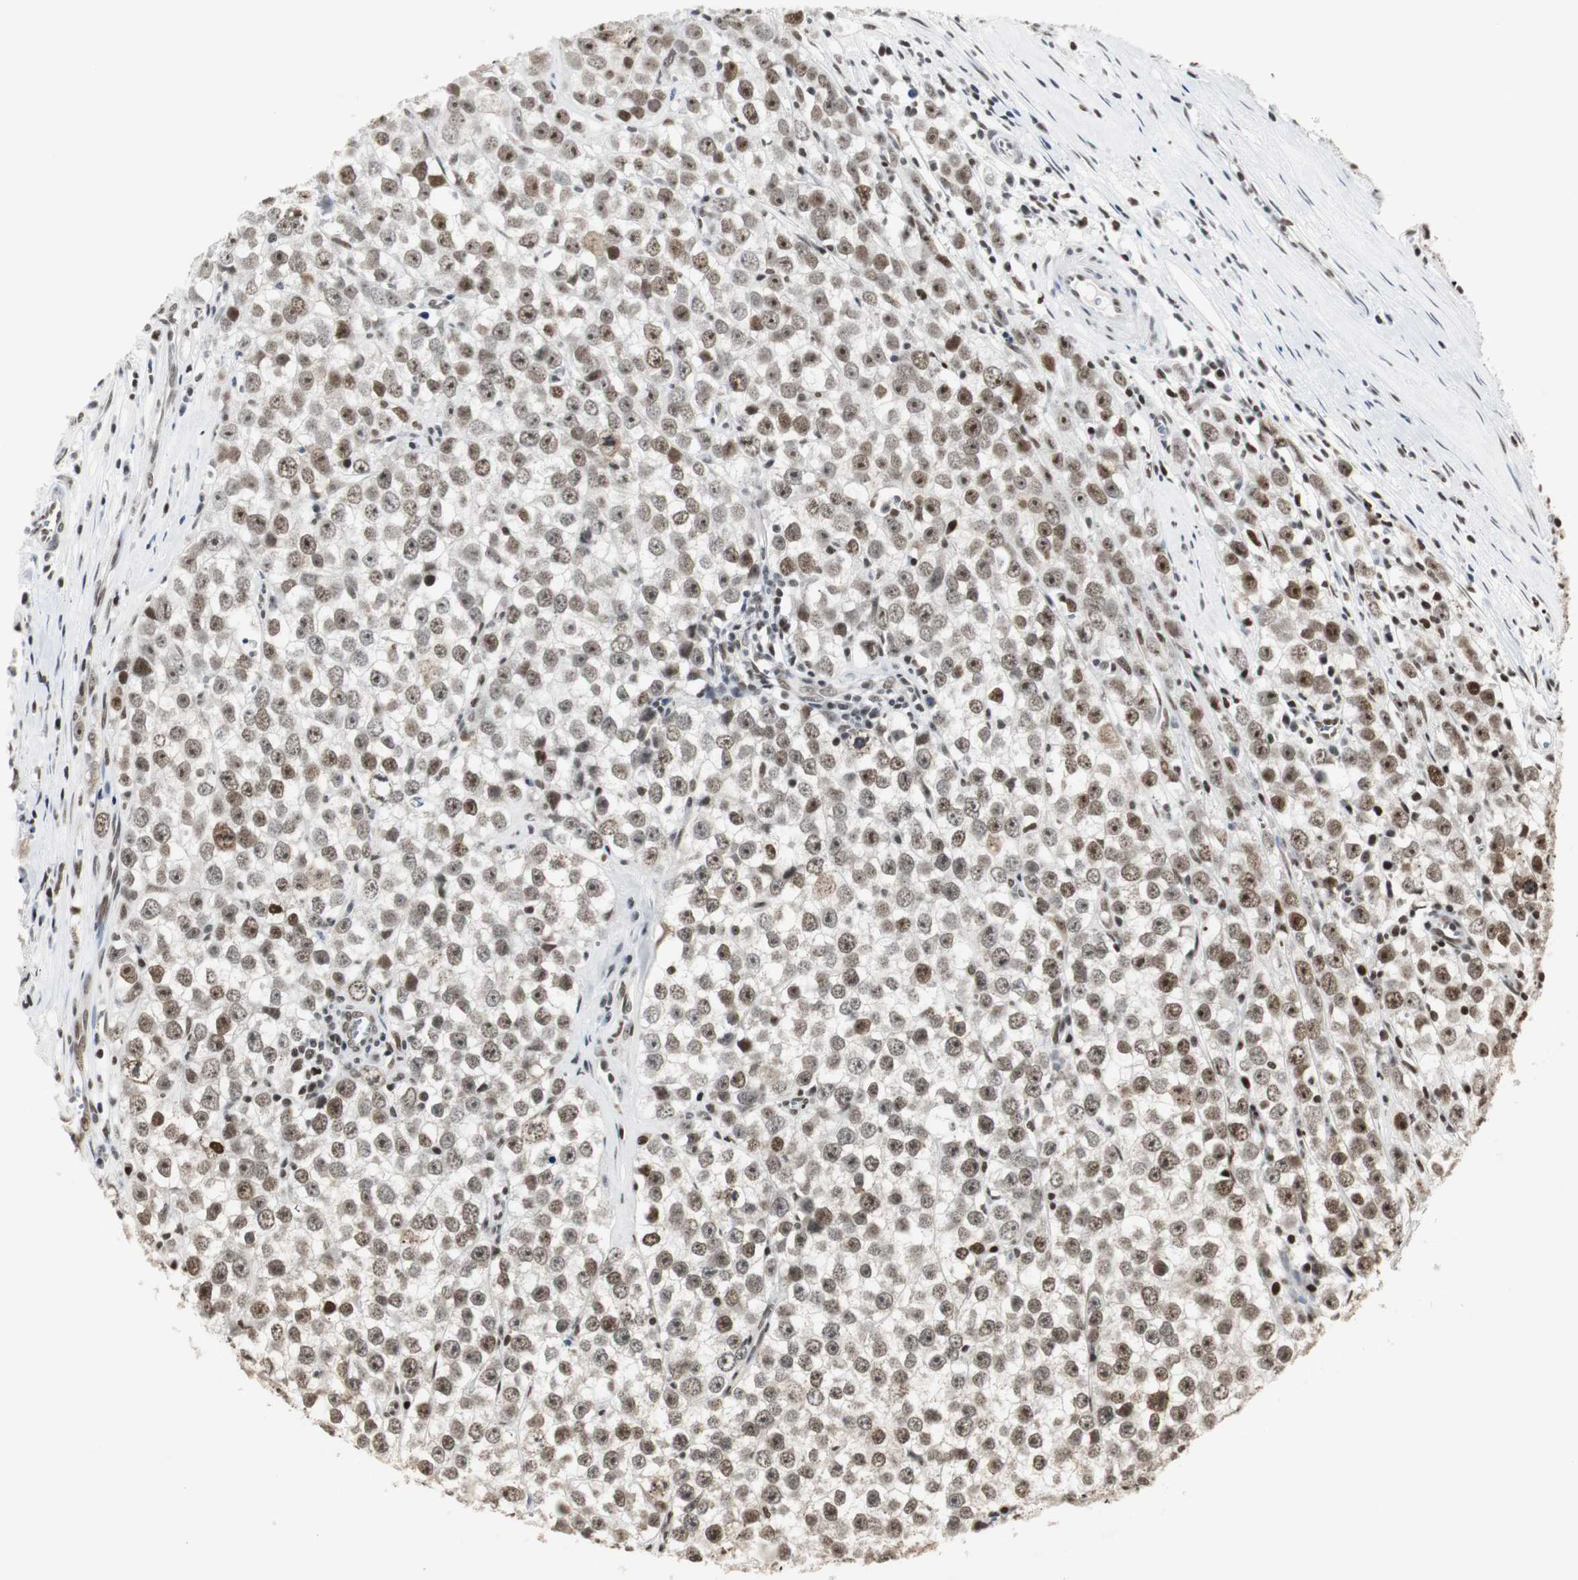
{"staining": {"intensity": "moderate", "quantity": ">75%", "location": "nuclear"}, "tissue": "testis cancer", "cell_type": "Tumor cells", "image_type": "cancer", "snomed": [{"axis": "morphology", "description": "Seminoma, NOS"}, {"axis": "morphology", "description": "Carcinoma, Embryonal, NOS"}, {"axis": "topography", "description": "Testis"}], "caption": "Human seminoma (testis) stained with a brown dye reveals moderate nuclear positive expression in approximately >75% of tumor cells.", "gene": "PARN", "patient": {"sex": "male", "age": 52}}